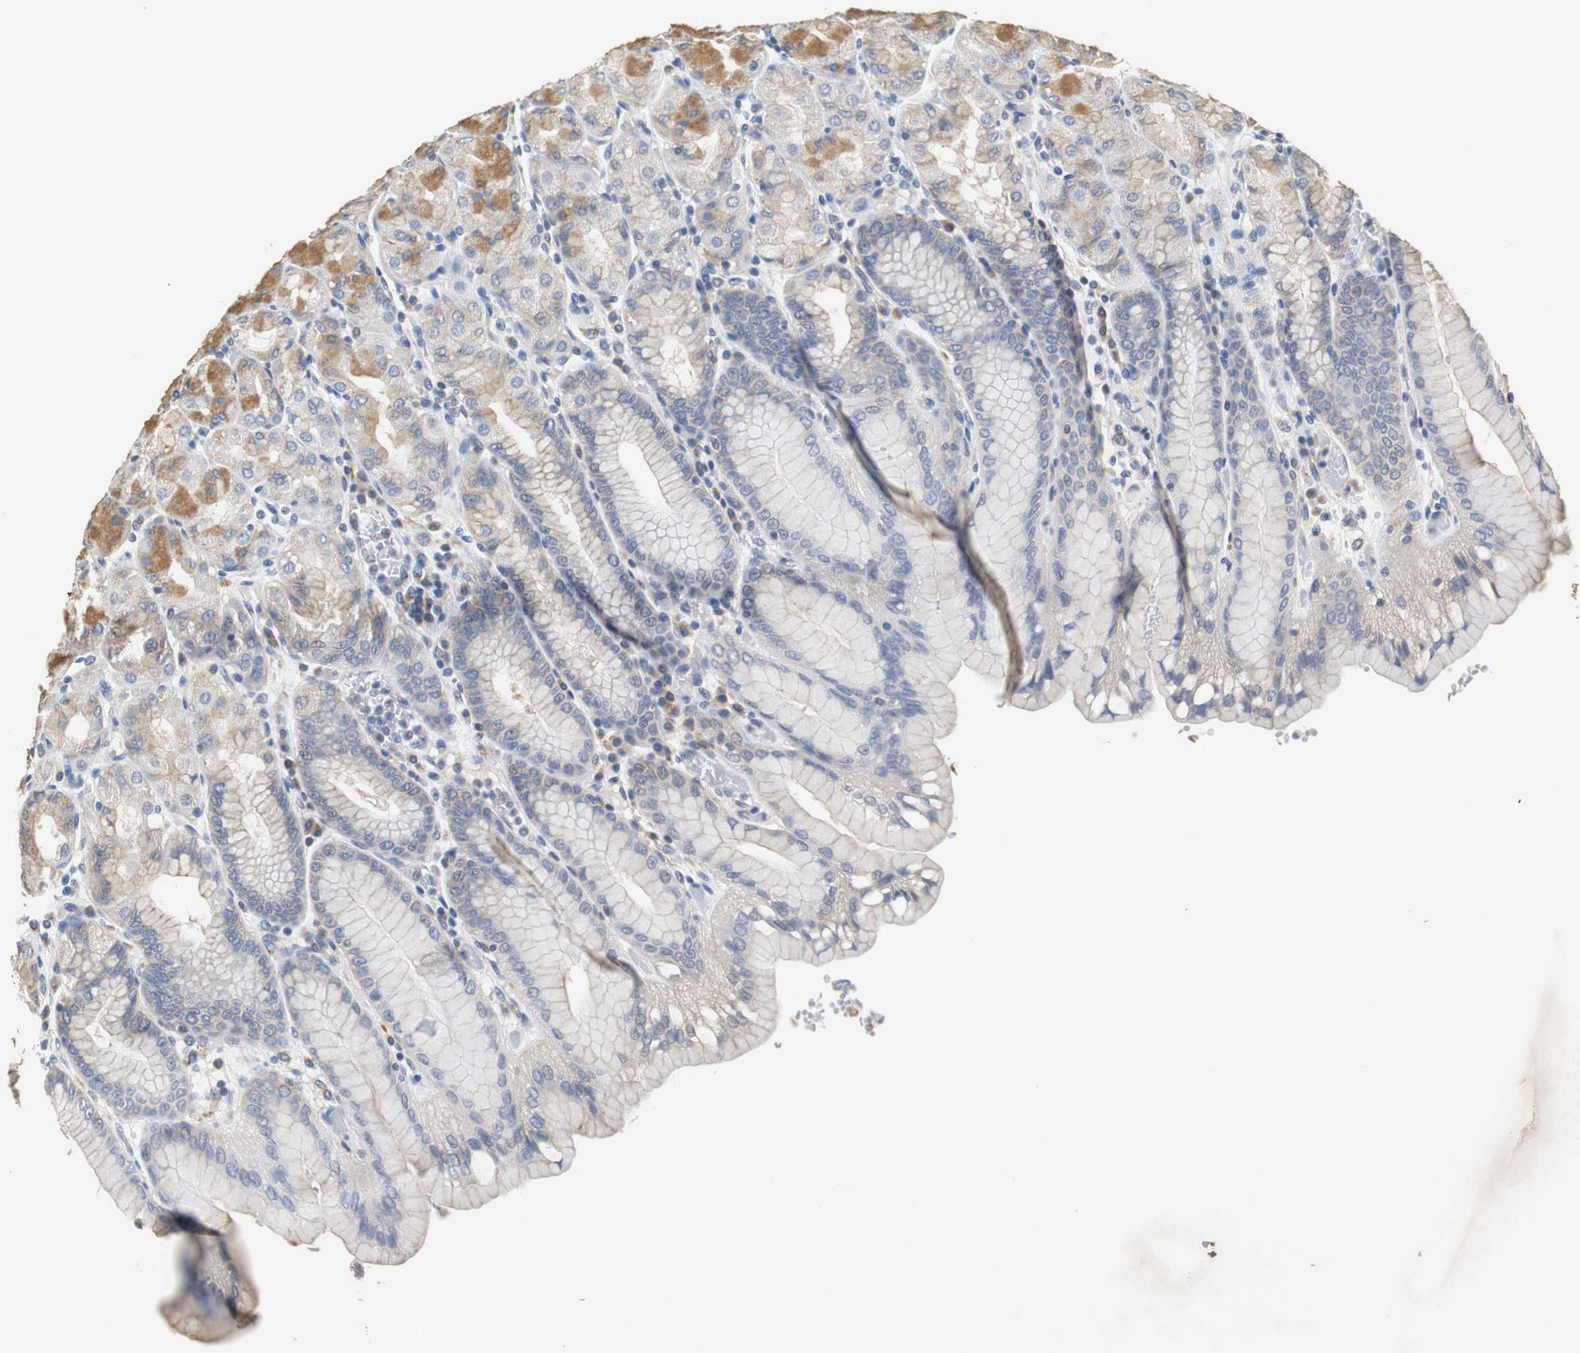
{"staining": {"intensity": "moderate", "quantity": "25%-75%", "location": "cytoplasmic/membranous"}, "tissue": "stomach", "cell_type": "Glandular cells", "image_type": "normal", "snomed": [{"axis": "morphology", "description": "Normal tissue, NOS"}, {"axis": "topography", "description": "Stomach, upper"}, {"axis": "topography", "description": "Stomach"}], "caption": "This histopathology image exhibits normal stomach stained with immunohistochemistry (IHC) to label a protein in brown. The cytoplasmic/membranous of glandular cells show moderate positivity for the protein. Nuclei are counter-stained blue.", "gene": "PCK1", "patient": {"sex": "male", "age": 76}}